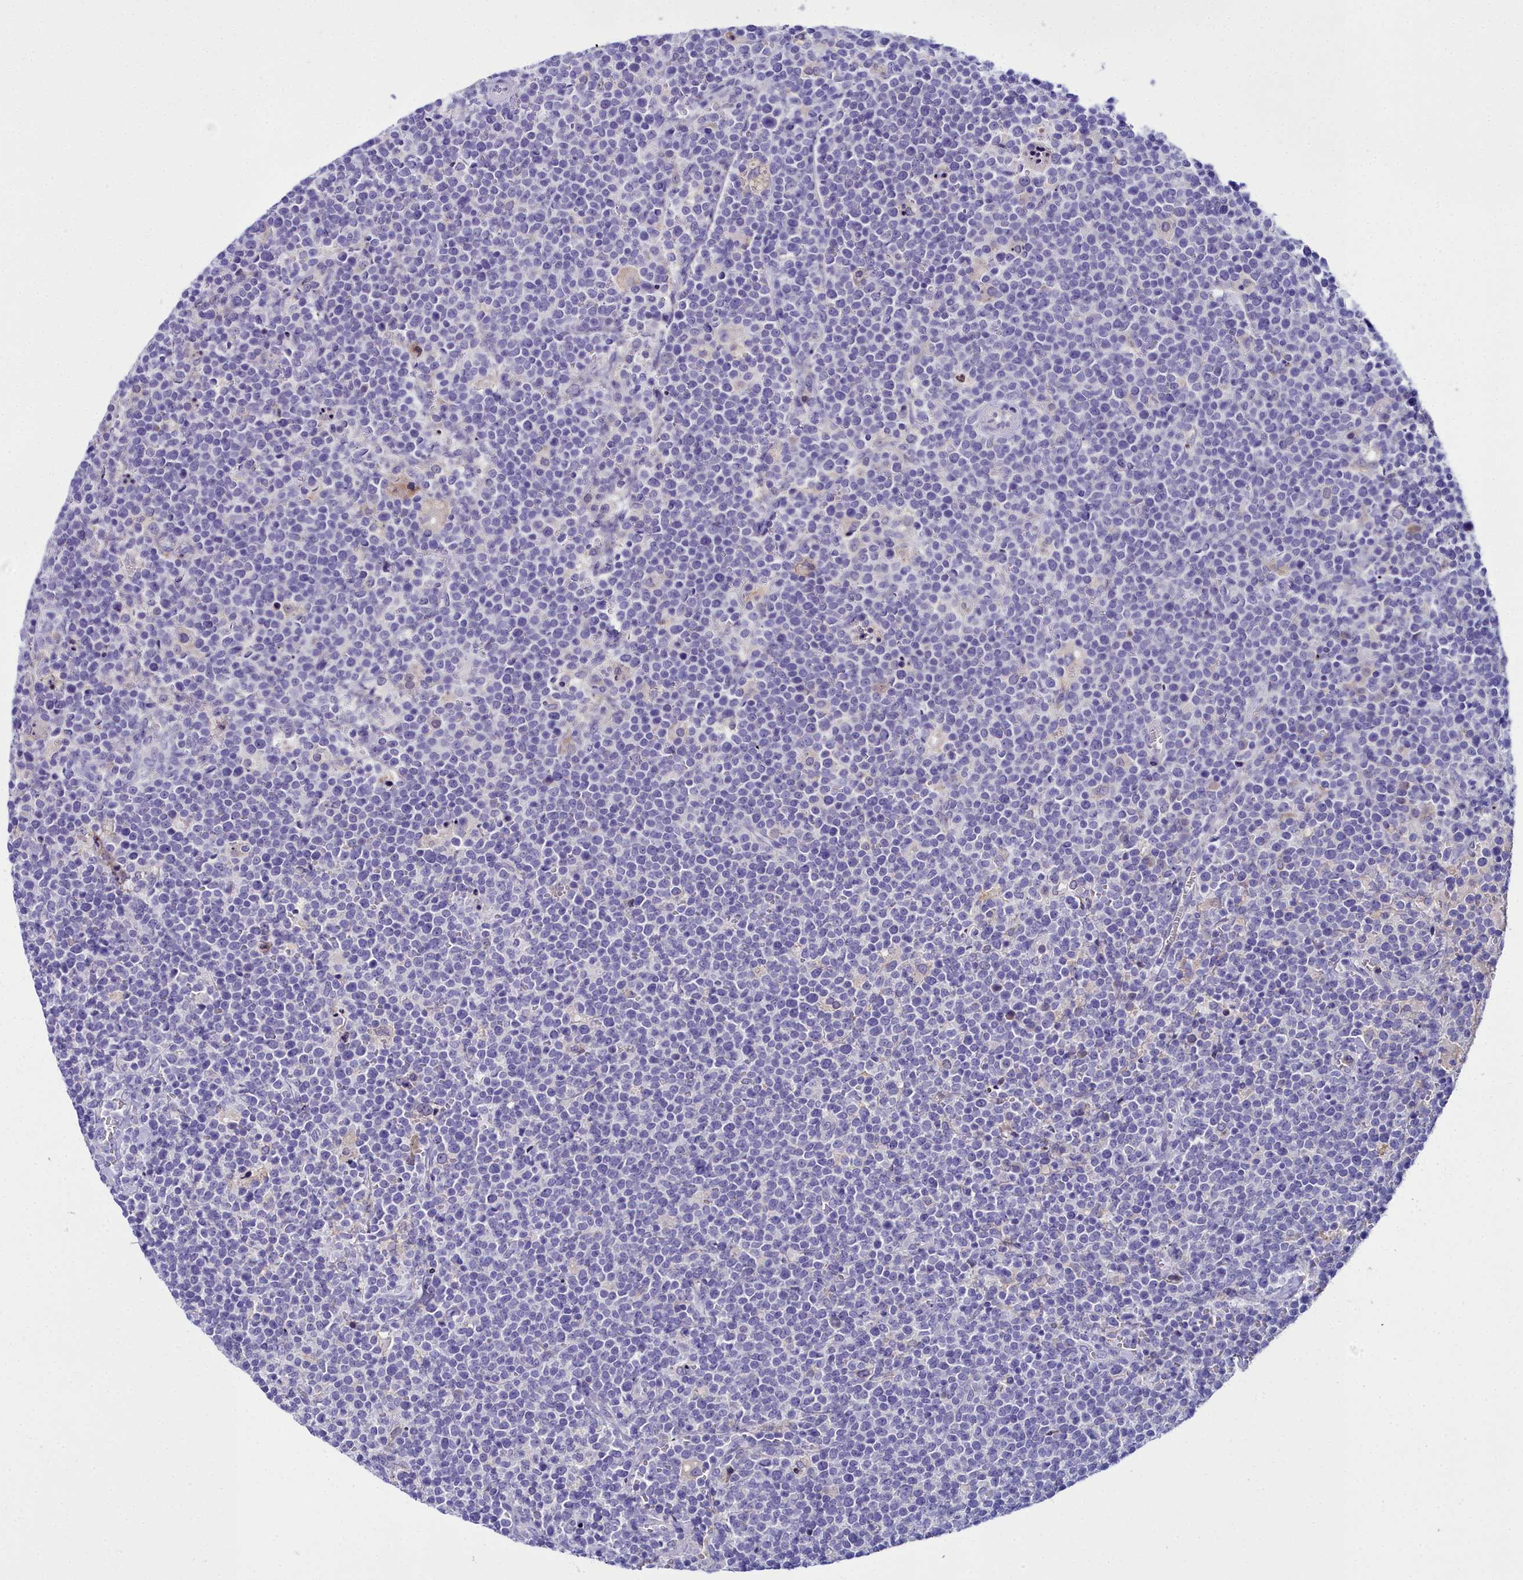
{"staining": {"intensity": "negative", "quantity": "none", "location": "none"}, "tissue": "lymphoma", "cell_type": "Tumor cells", "image_type": "cancer", "snomed": [{"axis": "morphology", "description": "Malignant lymphoma, non-Hodgkin's type, High grade"}, {"axis": "topography", "description": "Lymph node"}], "caption": "This histopathology image is of lymphoma stained with IHC to label a protein in brown with the nuclei are counter-stained blue. There is no expression in tumor cells. Brightfield microscopy of immunohistochemistry (IHC) stained with DAB (brown) and hematoxylin (blue), captured at high magnification.", "gene": "ELAPOR2", "patient": {"sex": "male", "age": 61}}